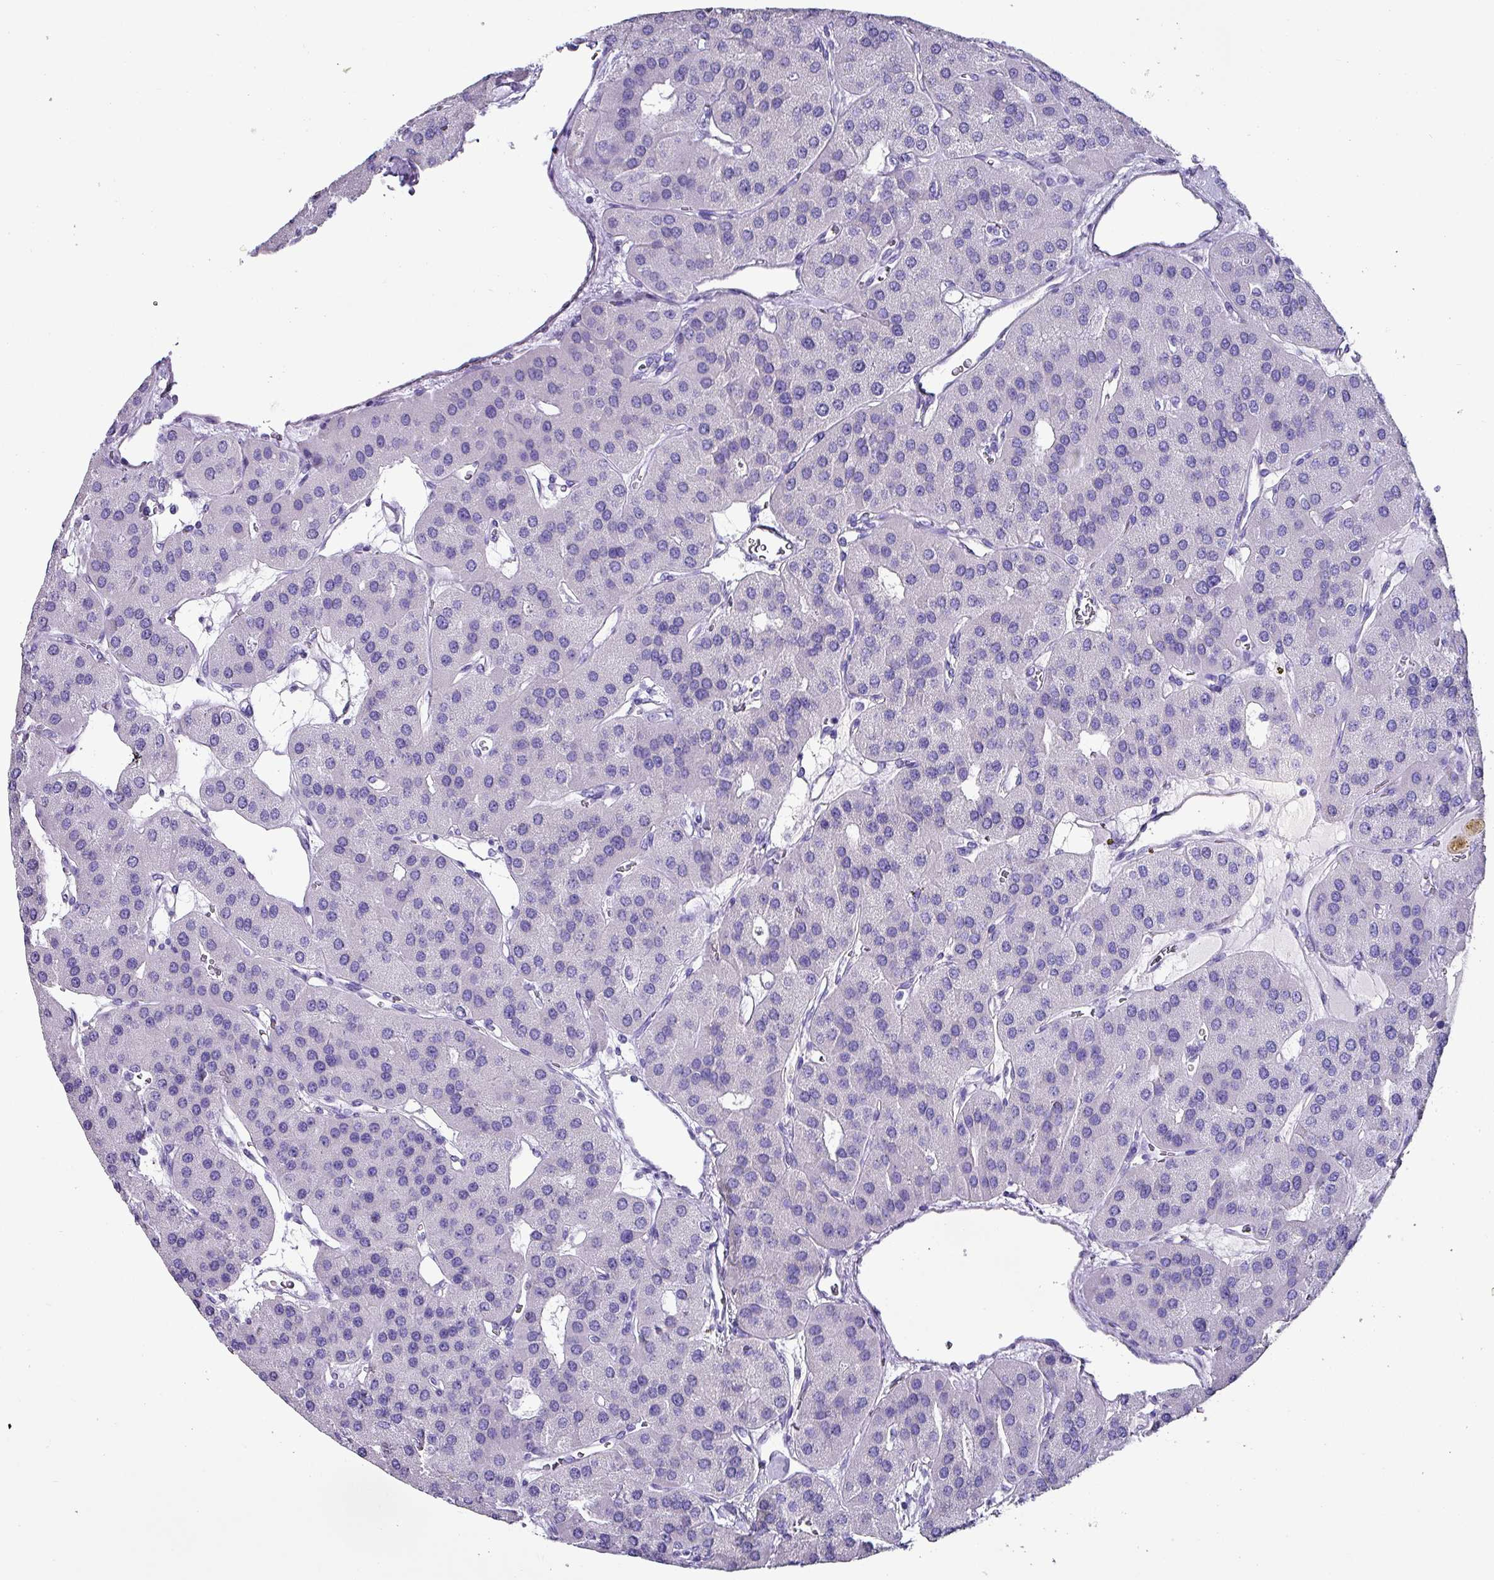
{"staining": {"intensity": "negative", "quantity": "none", "location": "none"}, "tissue": "parathyroid gland", "cell_type": "Glandular cells", "image_type": "normal", "snomed": [{"axis": "morphology", "description": "Normal tissue, NOS"}, {"axis": "morphology", "description": "Adenoma, NOS"}, {"axis": "topography", "description": "Parathyroid gland"}], "caption": "The histopathology image exhibits no staining of glandular cells in unremarkable parathyroid gland. The staining was performed using DAB (3,3'-diaminobenzidine) to visualize the protein expression in brown, while the nuclei were stained in blue with hematoxylin (Magnification: 20x).", "gene": "KRT6A", "patient": {"sex": "female", "age": 86}}